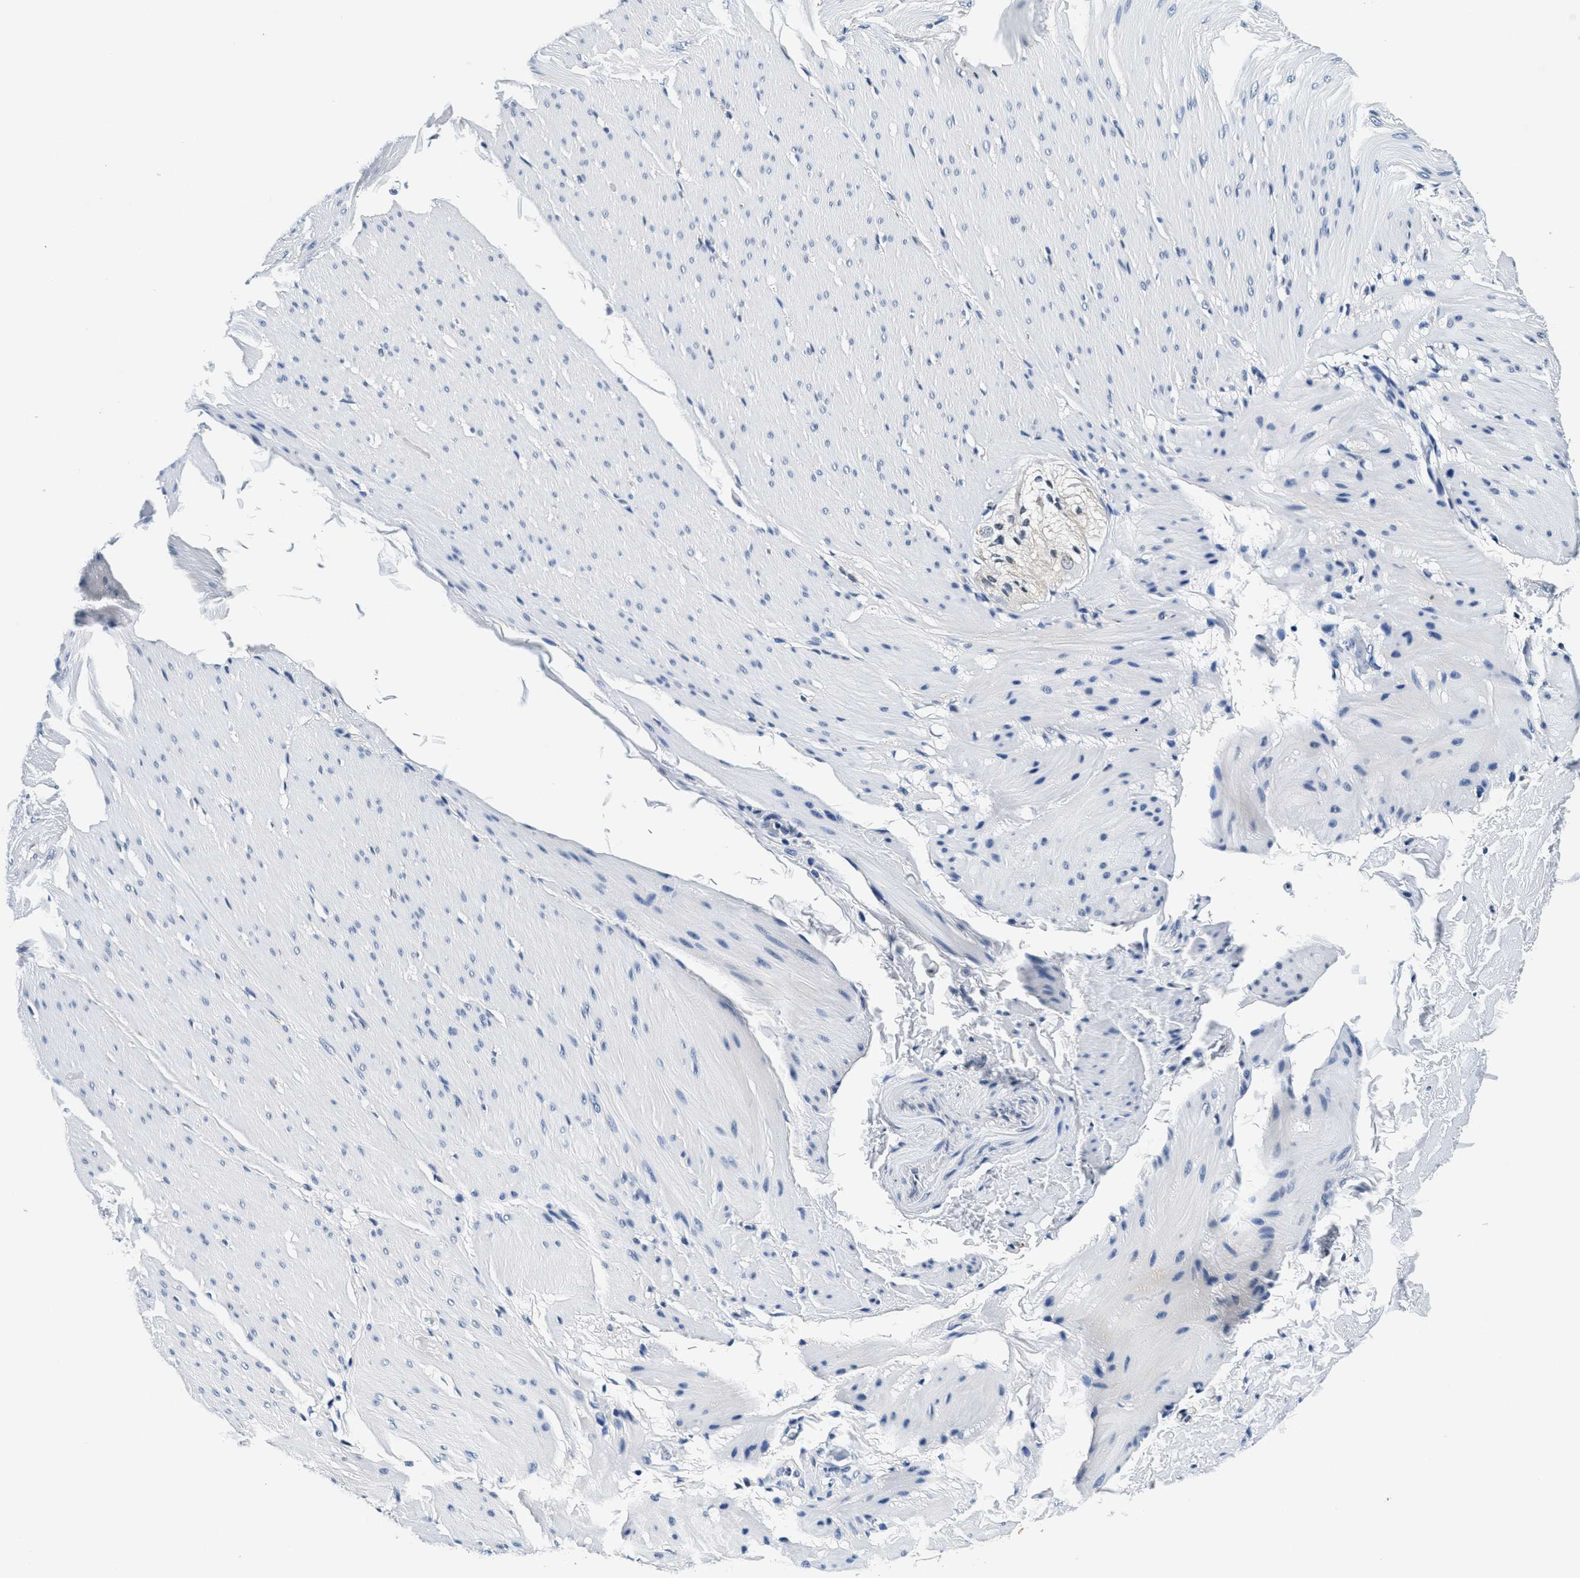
{"staining": {"intensity": "negative", "quantity": "none", "location": "none"}, "tissue": "smooth muscle", "cell_type": "Smooth muscle cells", "image_type": "normal", "snomed": [{"axis": "morphology", "description": "Normal tissue, NOS"}, {"axis": "topography", "description": "Smooth muscle"}, {"axis": "topography", "description": "Colon"}], "caption": "DAB immunohistochemical staining of benign human smooth muscle exhibits no significant expression in smooth muscle cells.", "gene": "HS3ST2", "patient": {"sex": "male", "age": 67}}